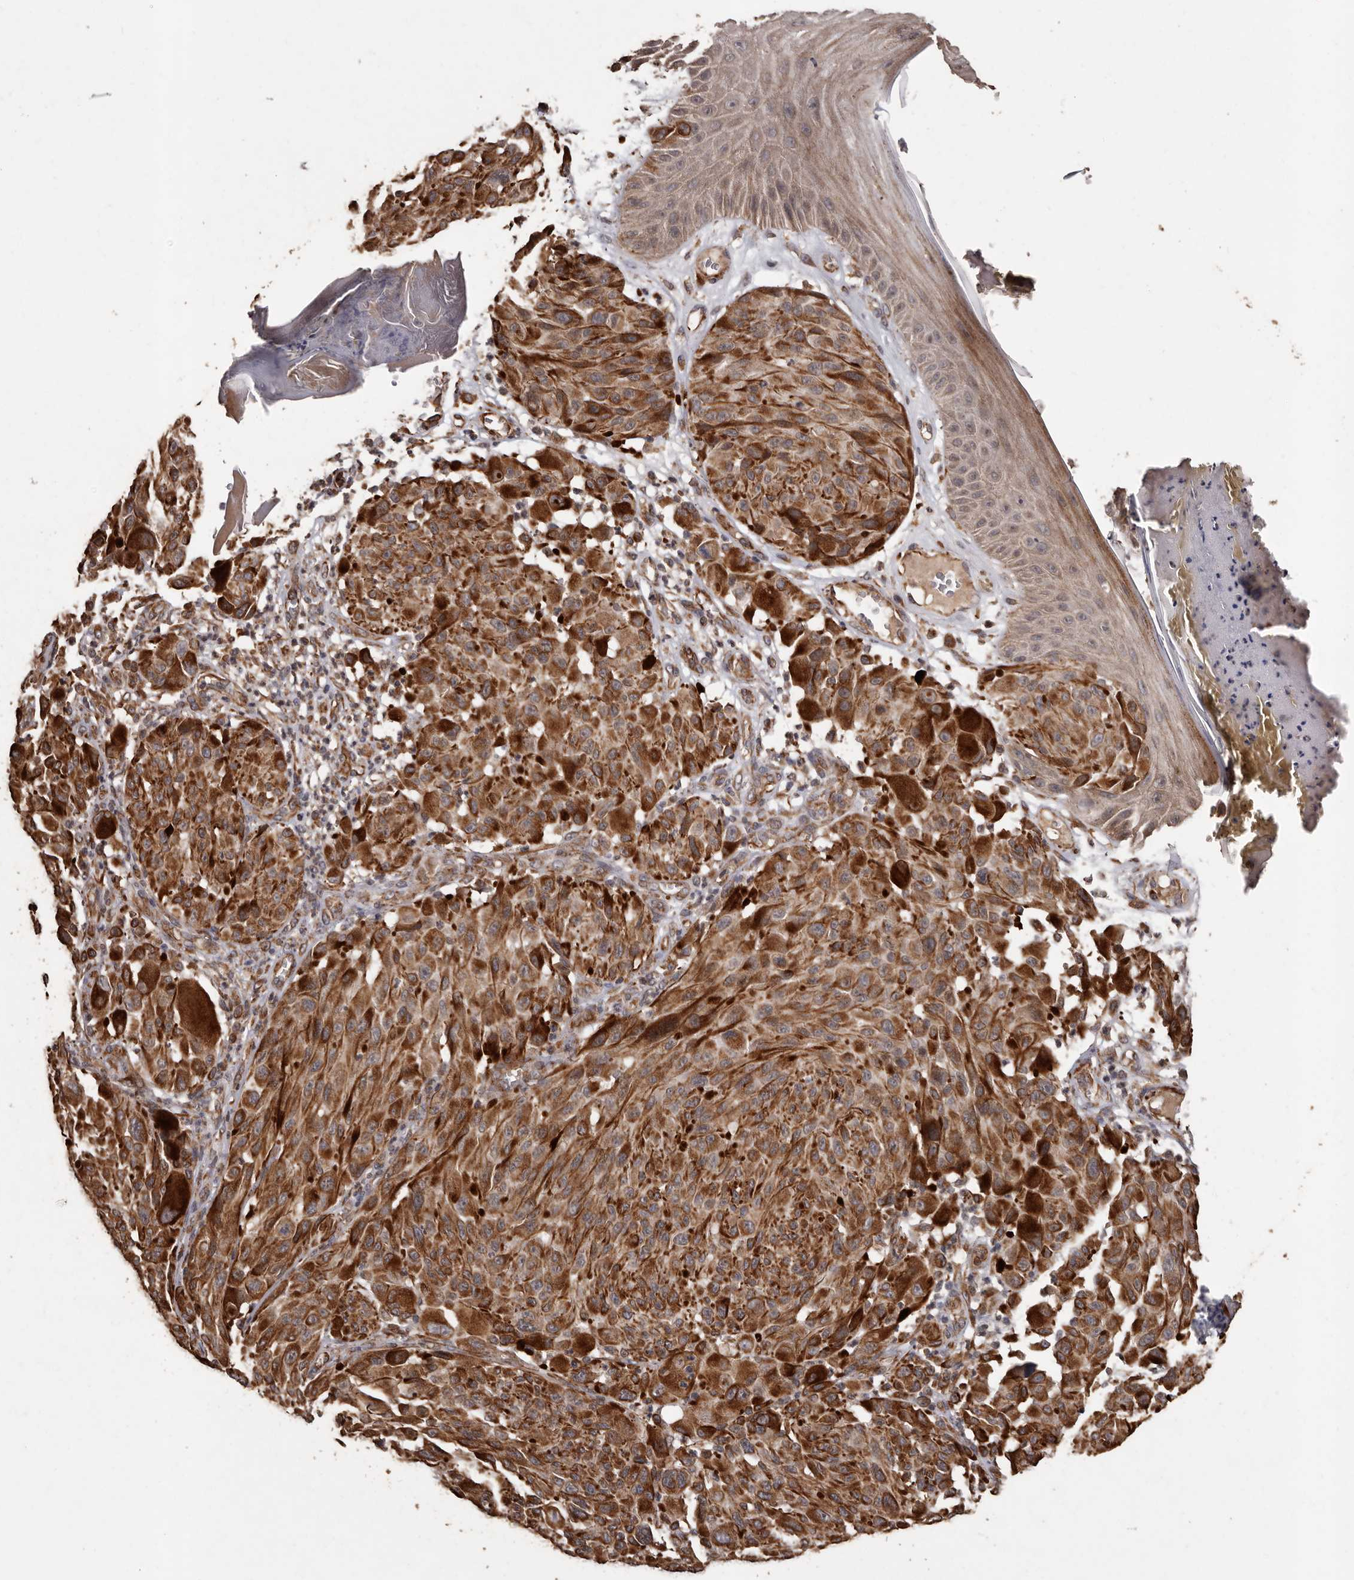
{"staining": {"intensity": "moderate", "quantity": ">75%", "location": "cytoplasmic/membranous"}, "tissue": "melanoma", "cell_type": "Tumor cells", "image_type": "cancer", "snomed": [{"axis": "morphology", "description": "Malignant melanoma, NOS"}, {"axis": "topography", "description": "Skin"}], "caption": "This is an image of IHC staining of malignant melanoma, which shows moderate expression in the cytoplasmic/membranous of tumor cells.", "gene": "BRAT1", "patient": {"sex": "male", "age": 83}}